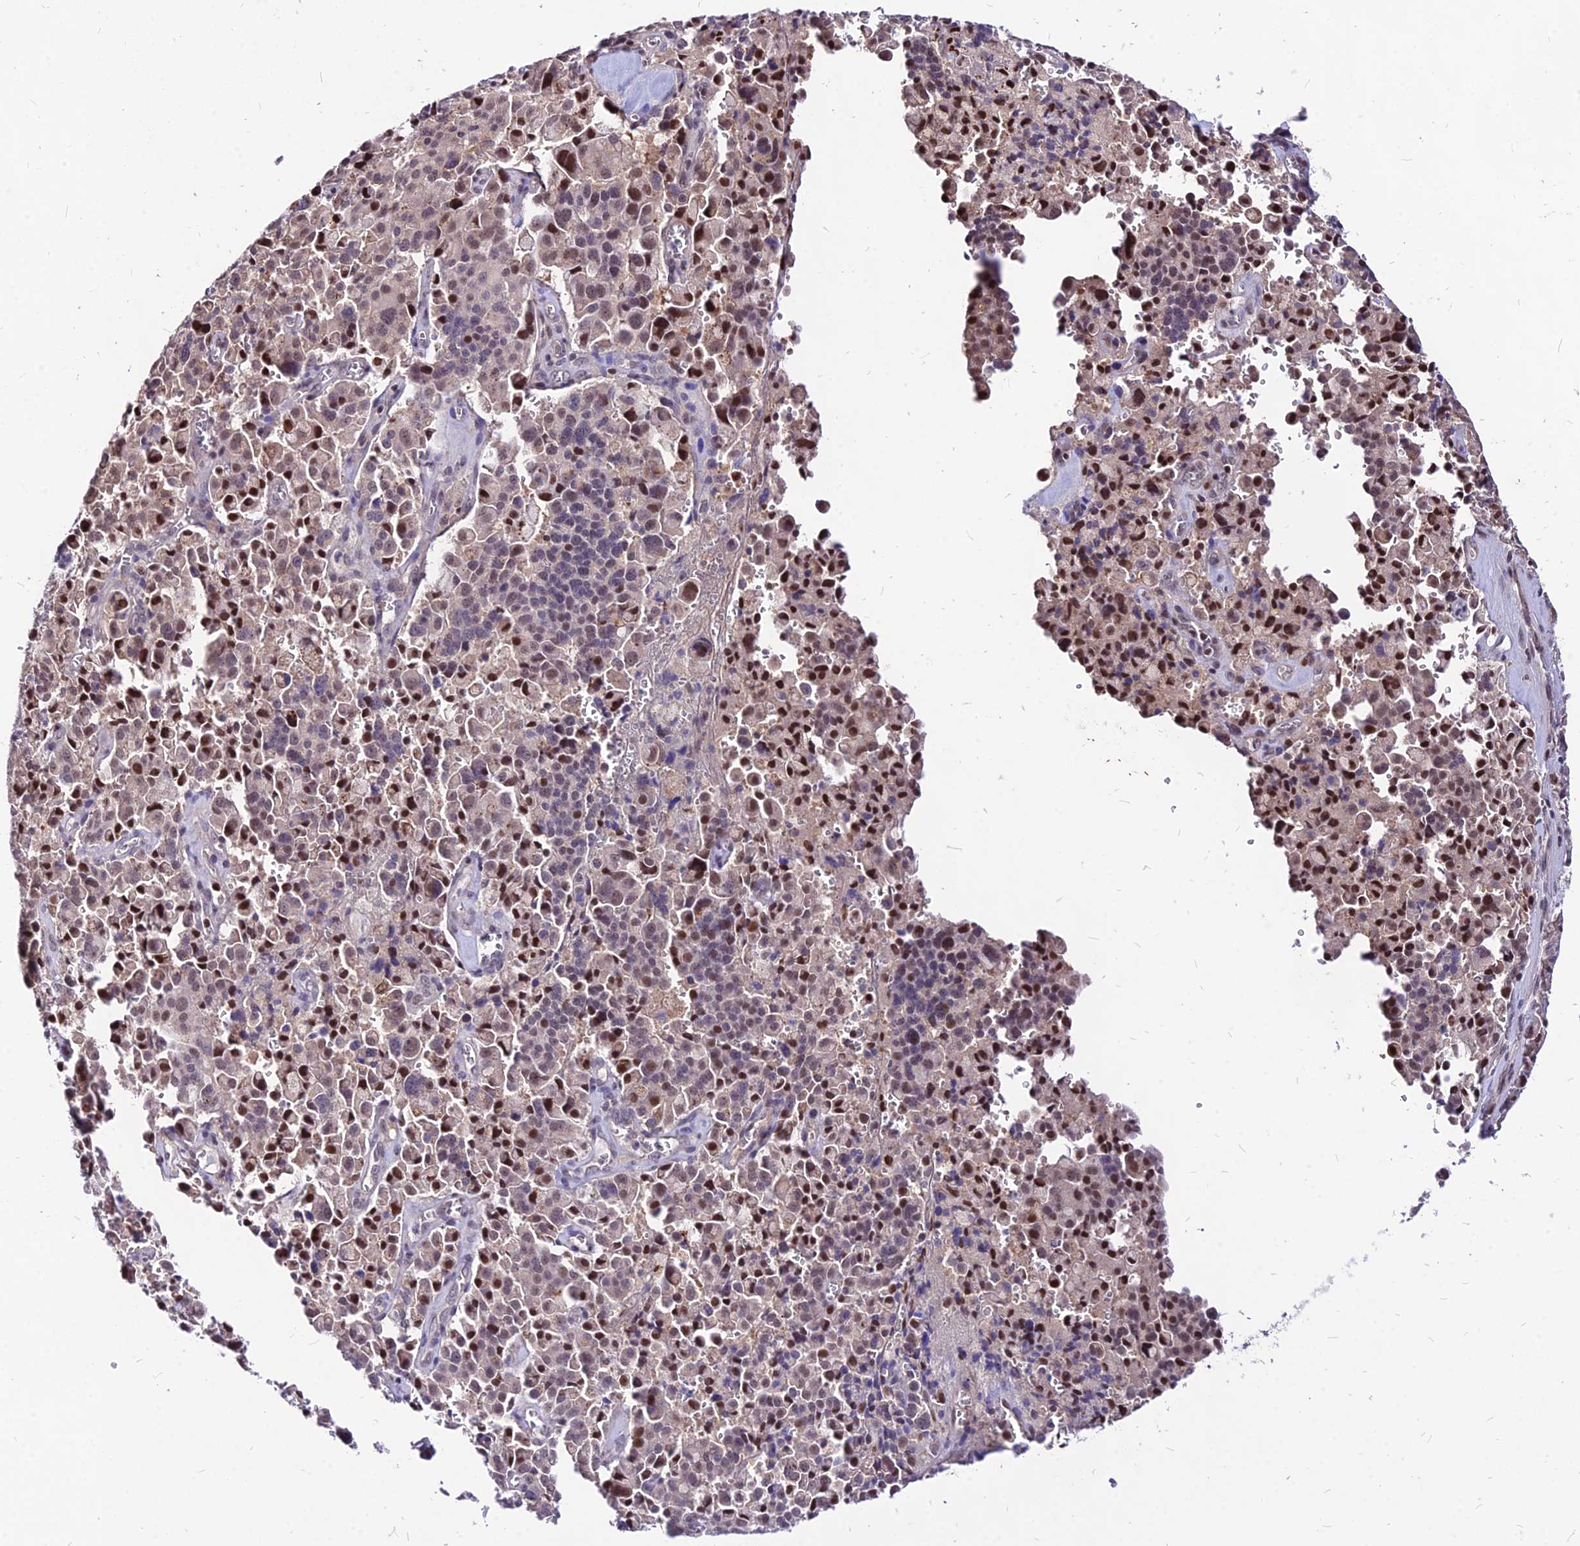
{"staining": {"intensity": "moderate", "quantity": "25%-75%", "location": "nuclear"}, "tissue": "pancreatic cancer", "cell_type": "Tumor cells", "image_type": "cancer", "snomed": [{"axis": "morphology", "description": "Adenocarcinoma, NOS"}, {"axis": "topography", "description": "Pancreas"}], "caption": "High-power microscopy captured an immunohistochemistry image of pancreatic adenocarcinoma, revealing moderate nuclear staining in about 25%-75% of tumor cells.", "gene": "DDX55", "patient": {"sex": "male", "age": 65}}